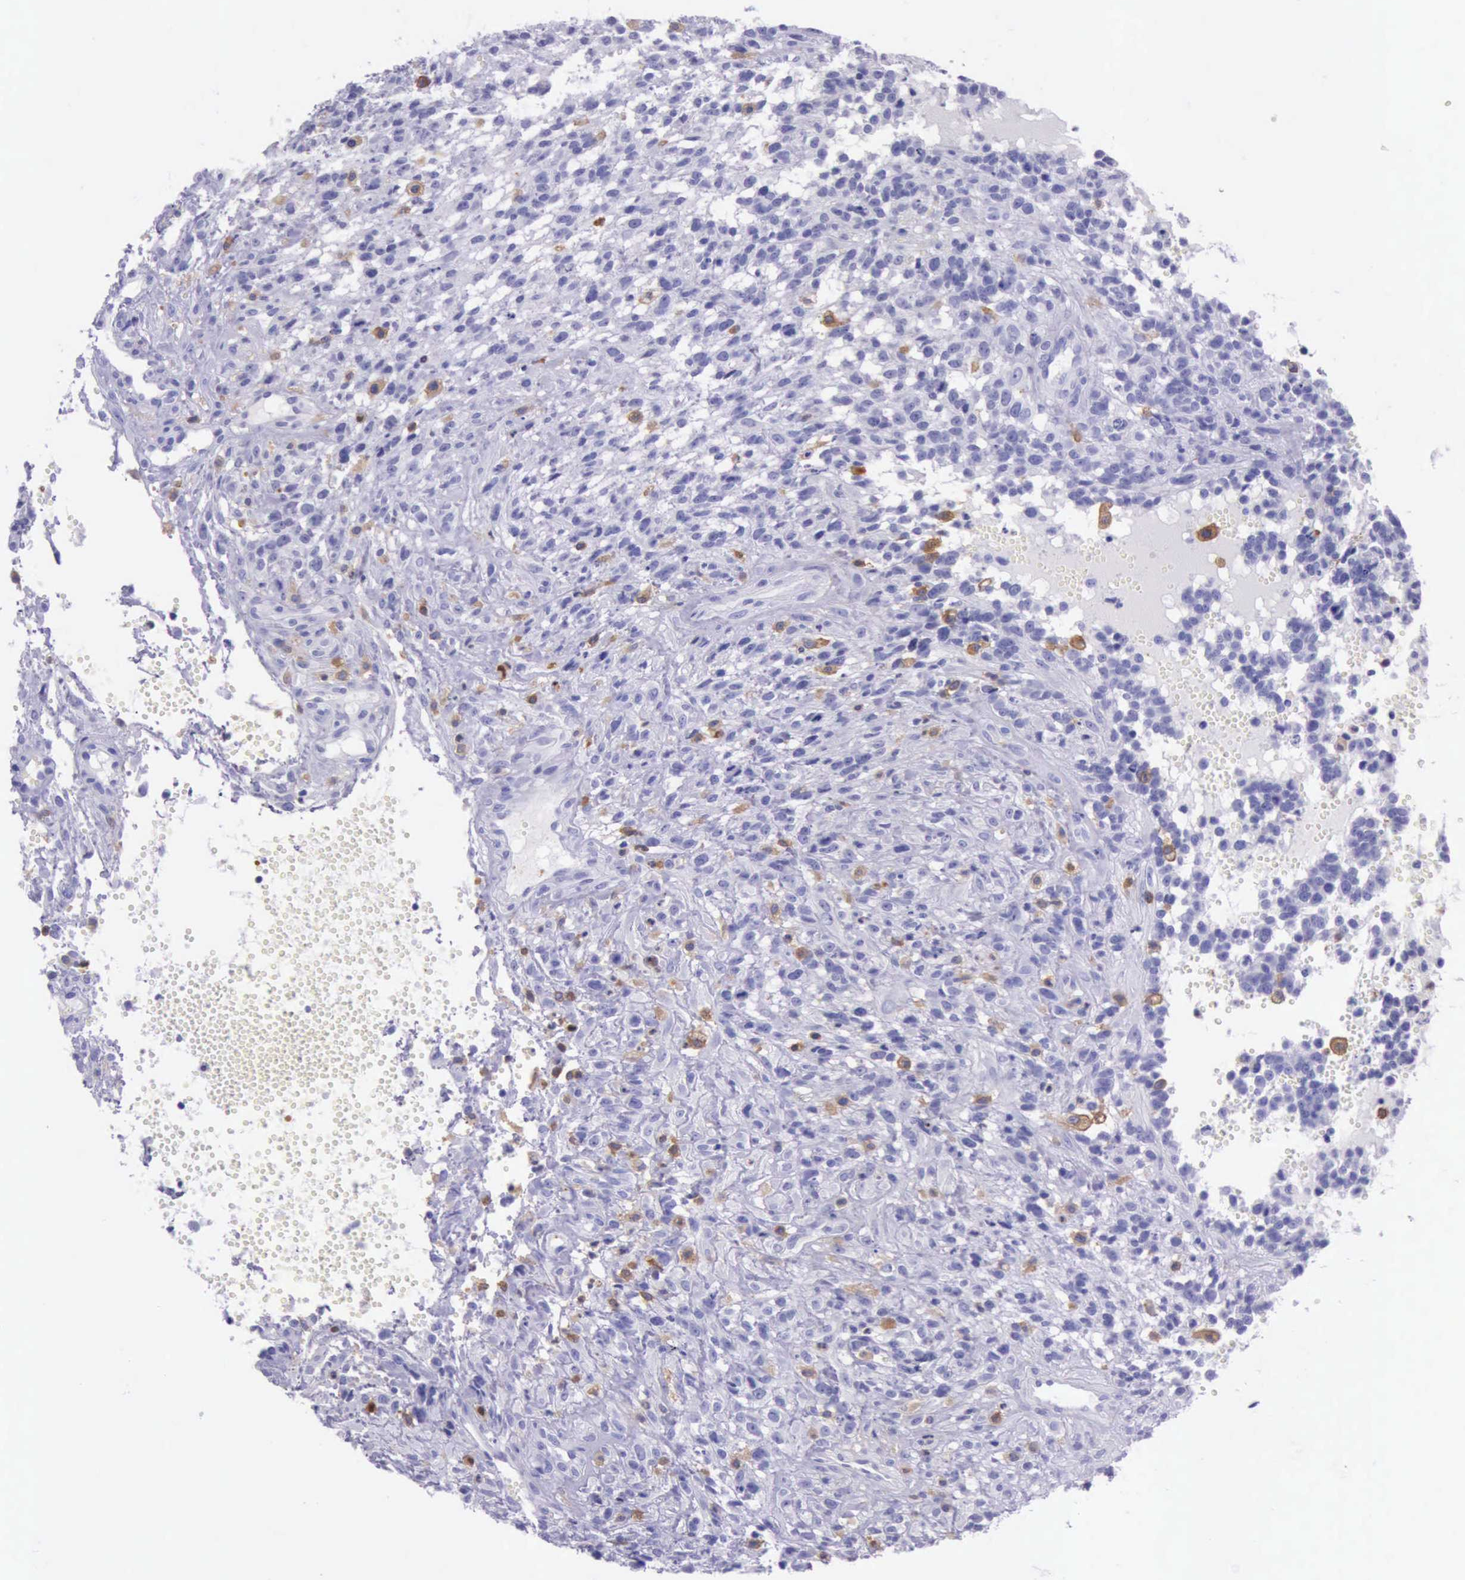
{"staining": {"intensity": "weak", "quantity": "<25%", "location": "cytoplasmic/membranous"}, "tissue": "glioma", "cell_type": "Tumor cells", "image_type": "cancer", "snomed": [{"axis": "morphology", "description": "Glioma, malignant, High grade"}, {"axis": "topography", "description": "Brain"}], "caption": "This micrograph is of glioma stained with immunohistochemistry (IHC) to label a protein in brown with the nuclei are counter-stained blue. There is no positivity in tumor cells.", "gene": "BTK", "patient": {"sex": "male", "age": 66}}